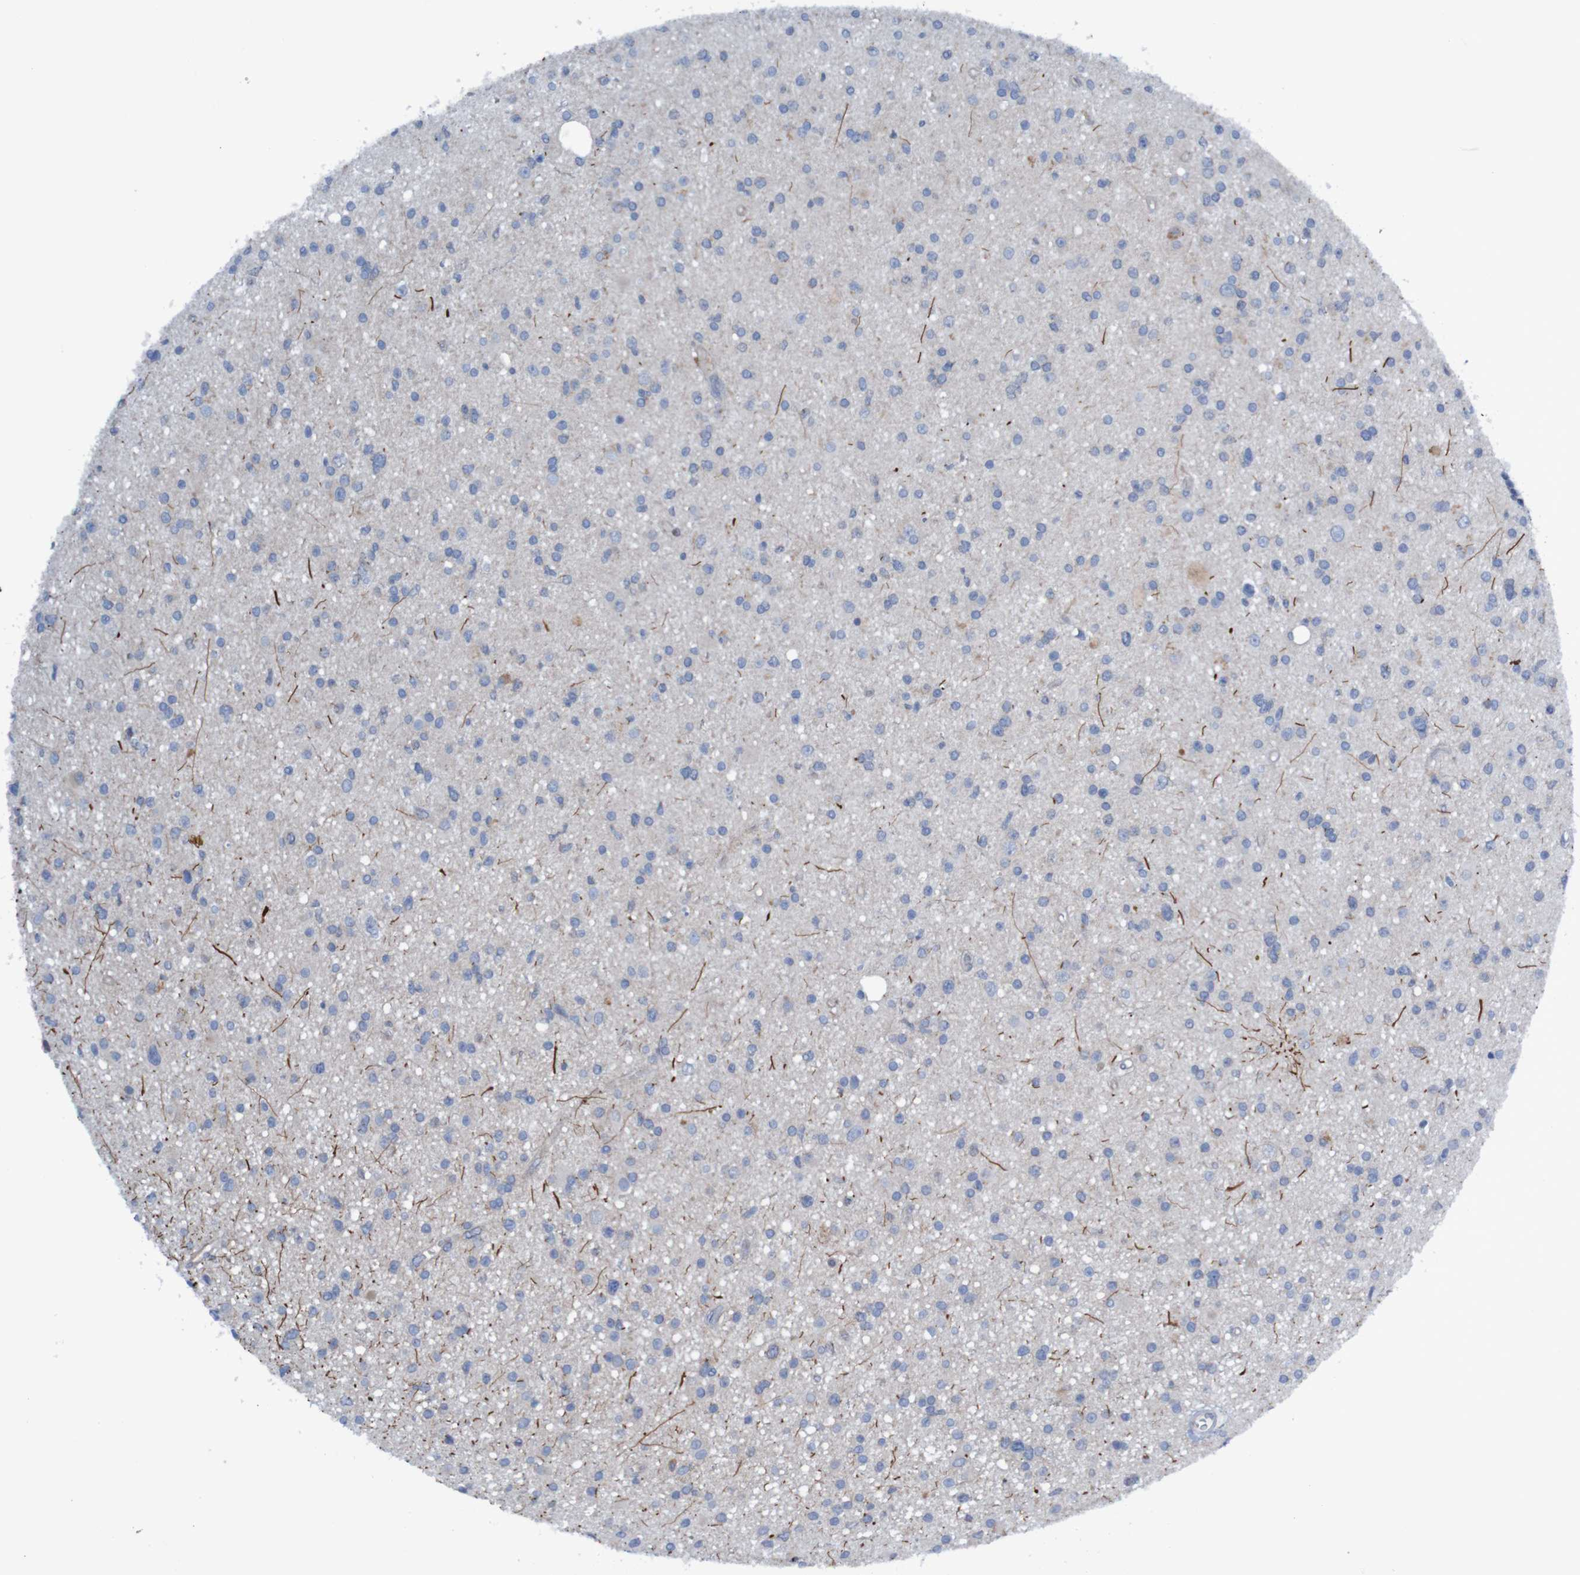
{"staining": {"intensity": "negative", "quantity": "none", "location": "none"}, "tissue": "glioma", "cell_type": "Tumor cells", "image_type": "cancer", "snomed": [{"axis": "morphology", "description": "Glioma, malignant, High grade"}, {"axis": "topography", "description": "Brain"}], "caption": "Immunohistochemical staining of glioma reveals no significant staining in tumor cells.", "gene": "ANGPT4", "patient": {"sex": "male", "age": 33}}